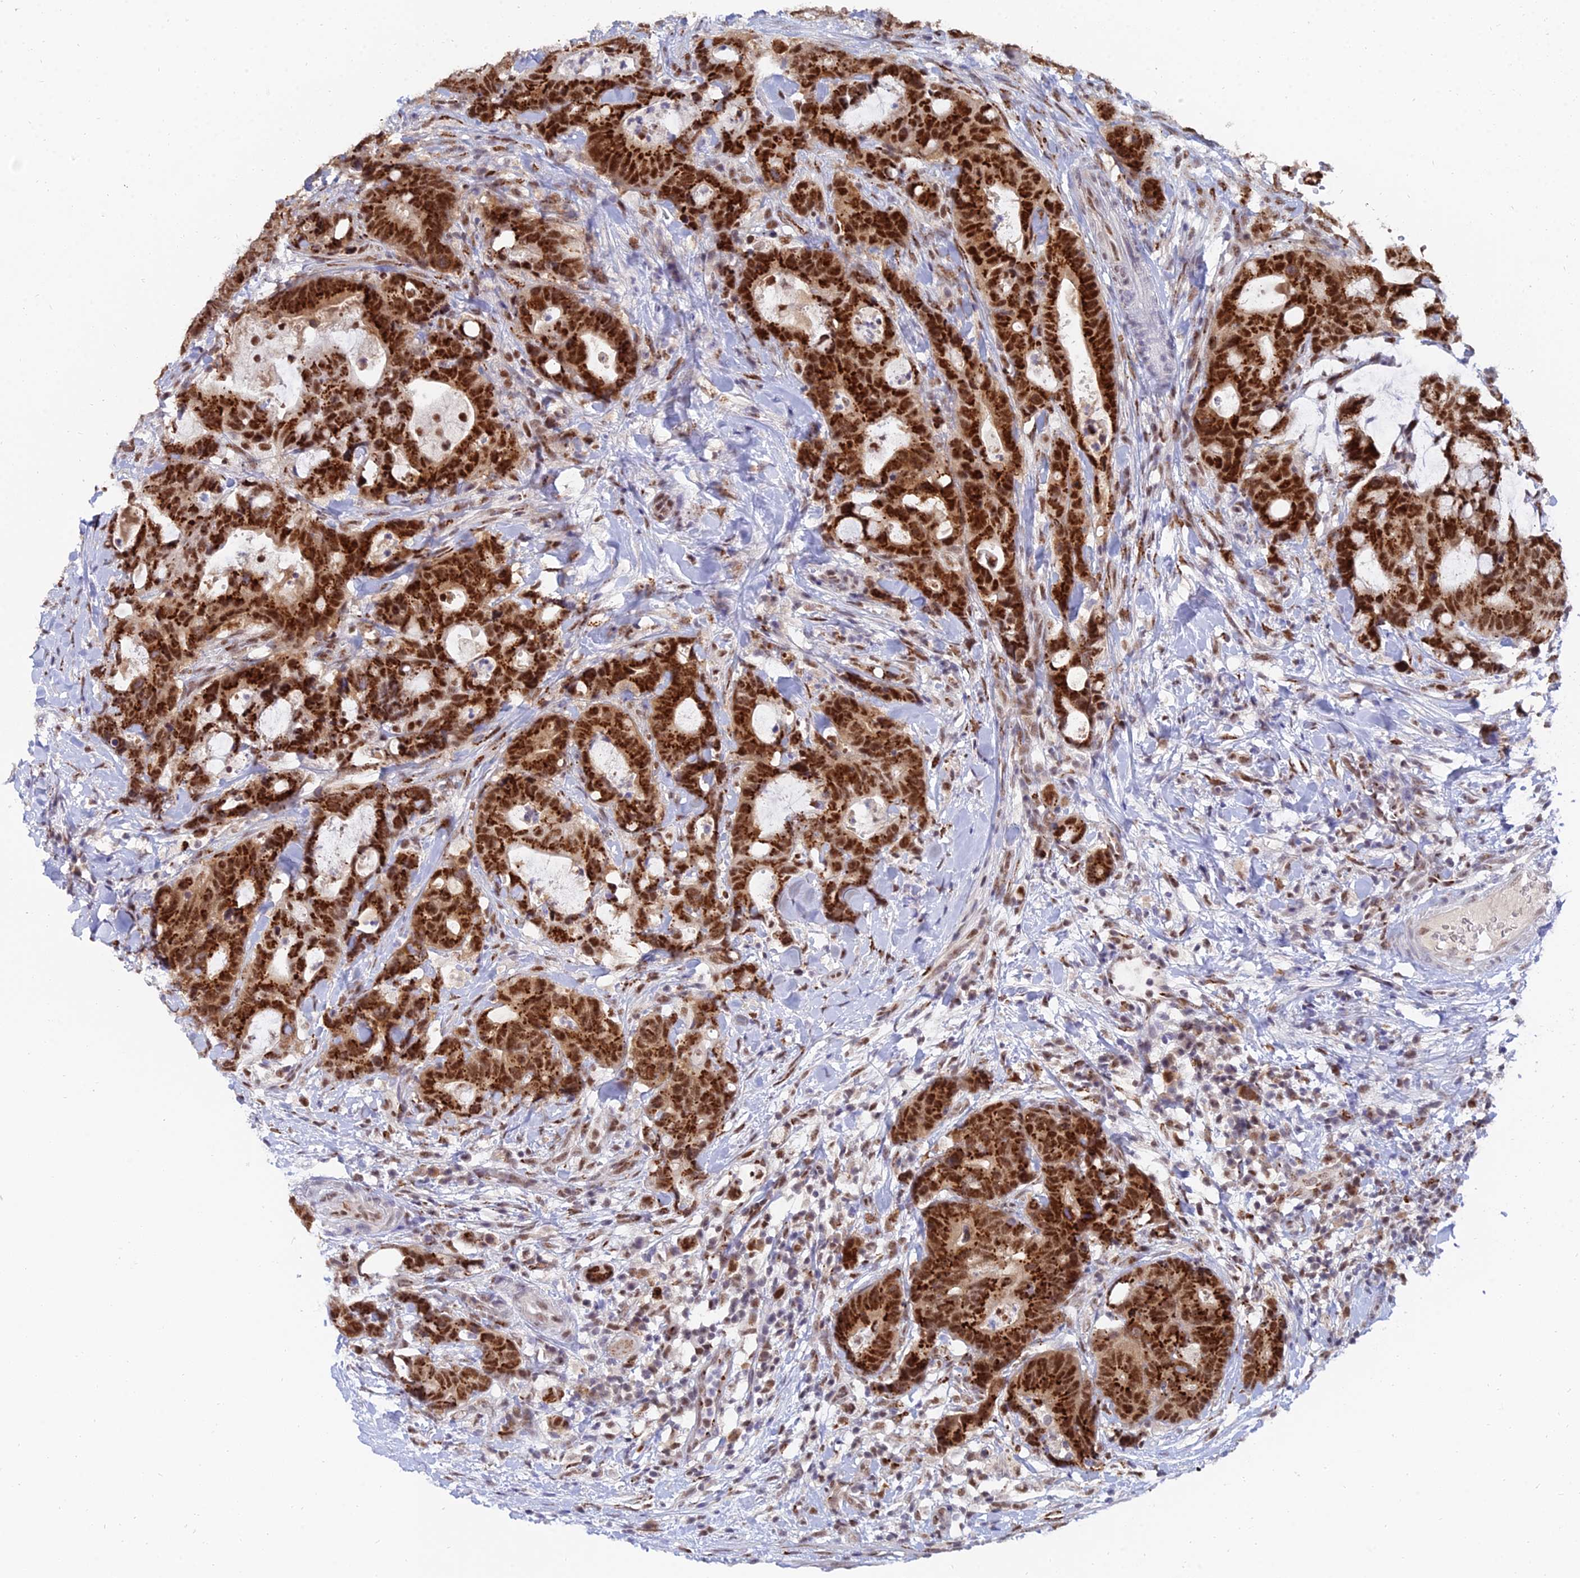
{"staining": {"intensity": "strong", "quantity": ">75%", "location": "cytoplasmic/membranous,nuclear"}, "tissue": "colorectal cancer", "cell_type": "Tumor cells", "image_type": "cancer", "snomed": [{"axis": "morphology", "description": "Adenocarcinoma, NOS"}, {"axis": "topography", "description": "Colon"}], "caption": "A photomicrograph of human colorectal adenocarcinoma stained for a protein shows strong cytoplasmic/membranous and nuclear brown staining in tumor cells.", "gene": "THOC3", "patient": {"sex": "female", "age": 82}}